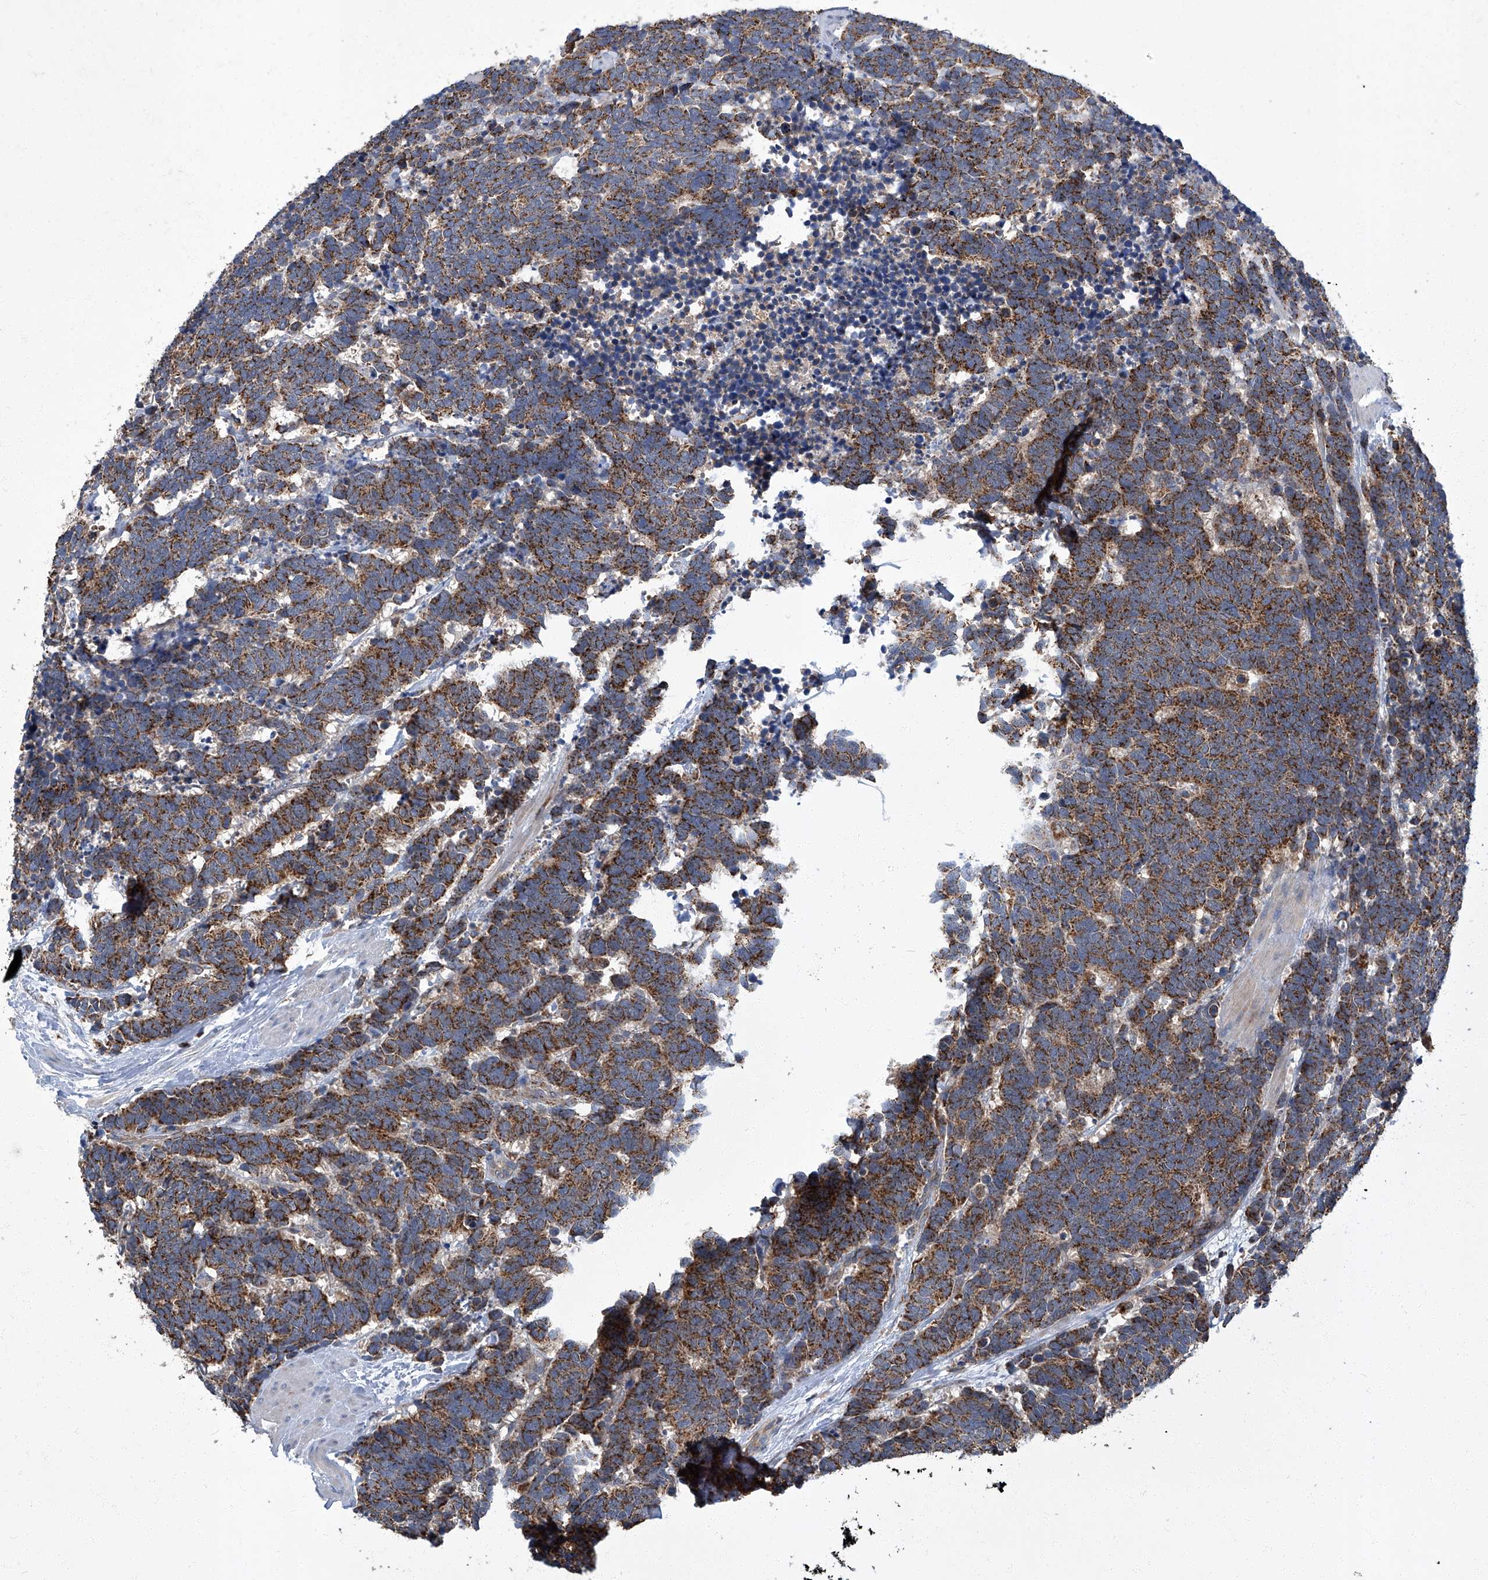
{"staining": {"intensity": "strong", "quantity": ">75%", "location": "cytoplasmic/membranous"}, "tissue": "carcinoid", "cell_type": "Tumor cells", "image_type": "cancer", "snomed": [{"axis": "morphology", "description": "Carcinoma, NOS"}, {"axis": "morphology", "description": "Carcinoid, malignant, NOS"}, {"axis": "topography", "description": "Urinary bladder"}], "caption": "A histopathology image of carcinoma stained for a protein displays strong cytoplasmic/membranous brown staining in tumor cells.", "gene": "TNFRSF13B", "patient": {"sex": "male", "age": 57}}